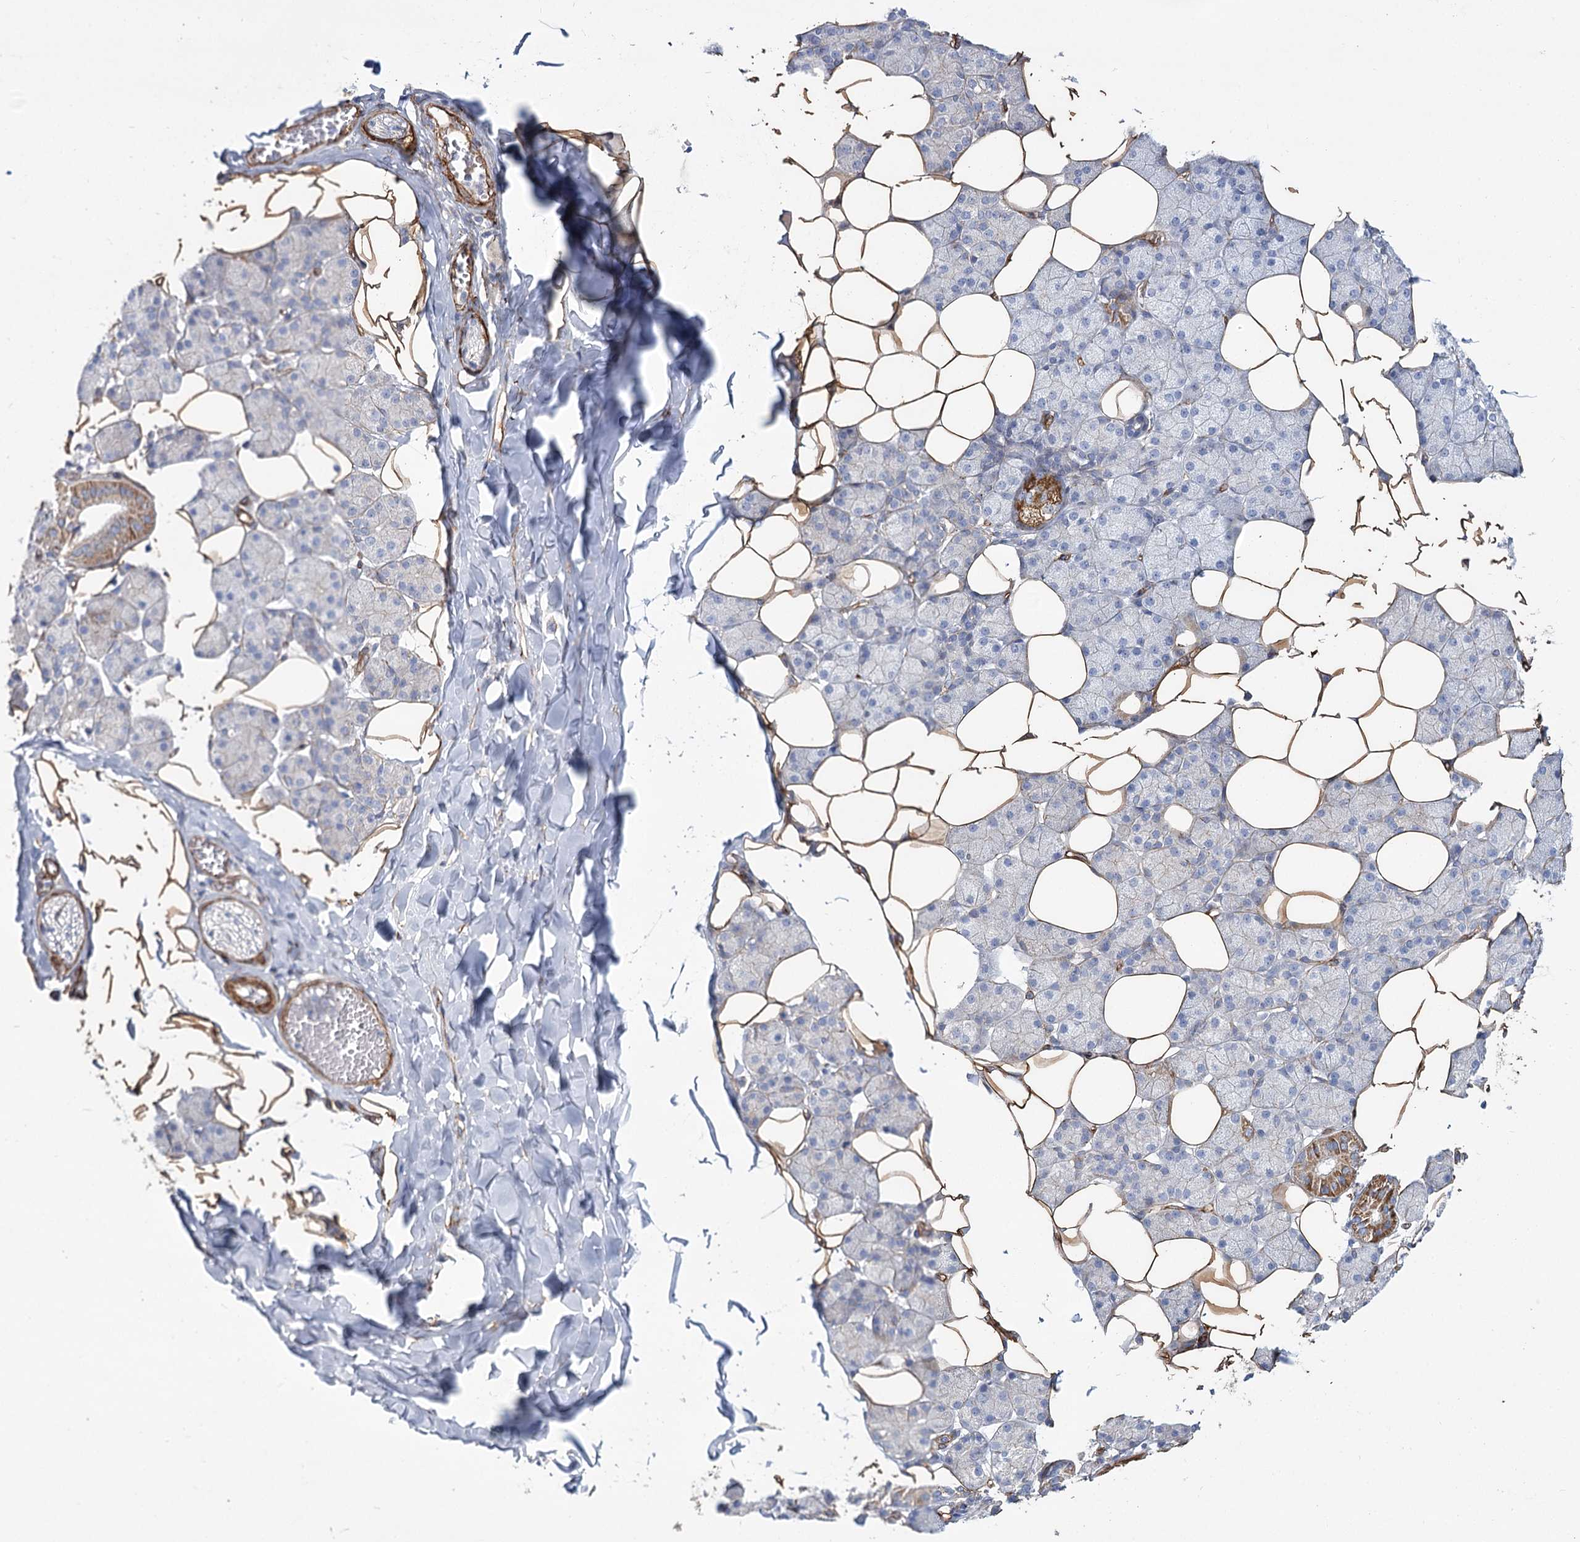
{"staining": {"intensity": "moderate", "quantity": "<25%", "location": "cytoplasmic/membranous"}, "tissue": "salivary gland", "cell_type": "Glandular cells", "image_type": "normal", "snomed": [{"axis": "morphology", "description": "Normal tissue, NOS"}, {"axis": "topography", "description": "Salivary gland"}], "caption": "This is an image of immunohistochemistry staining of benign salivary gland, which shows moderate positivity in the cytoplasmic/membranous of glandular cells.", "gene": "TMEM164", "patient": {"sex": "female", "age": 33}}